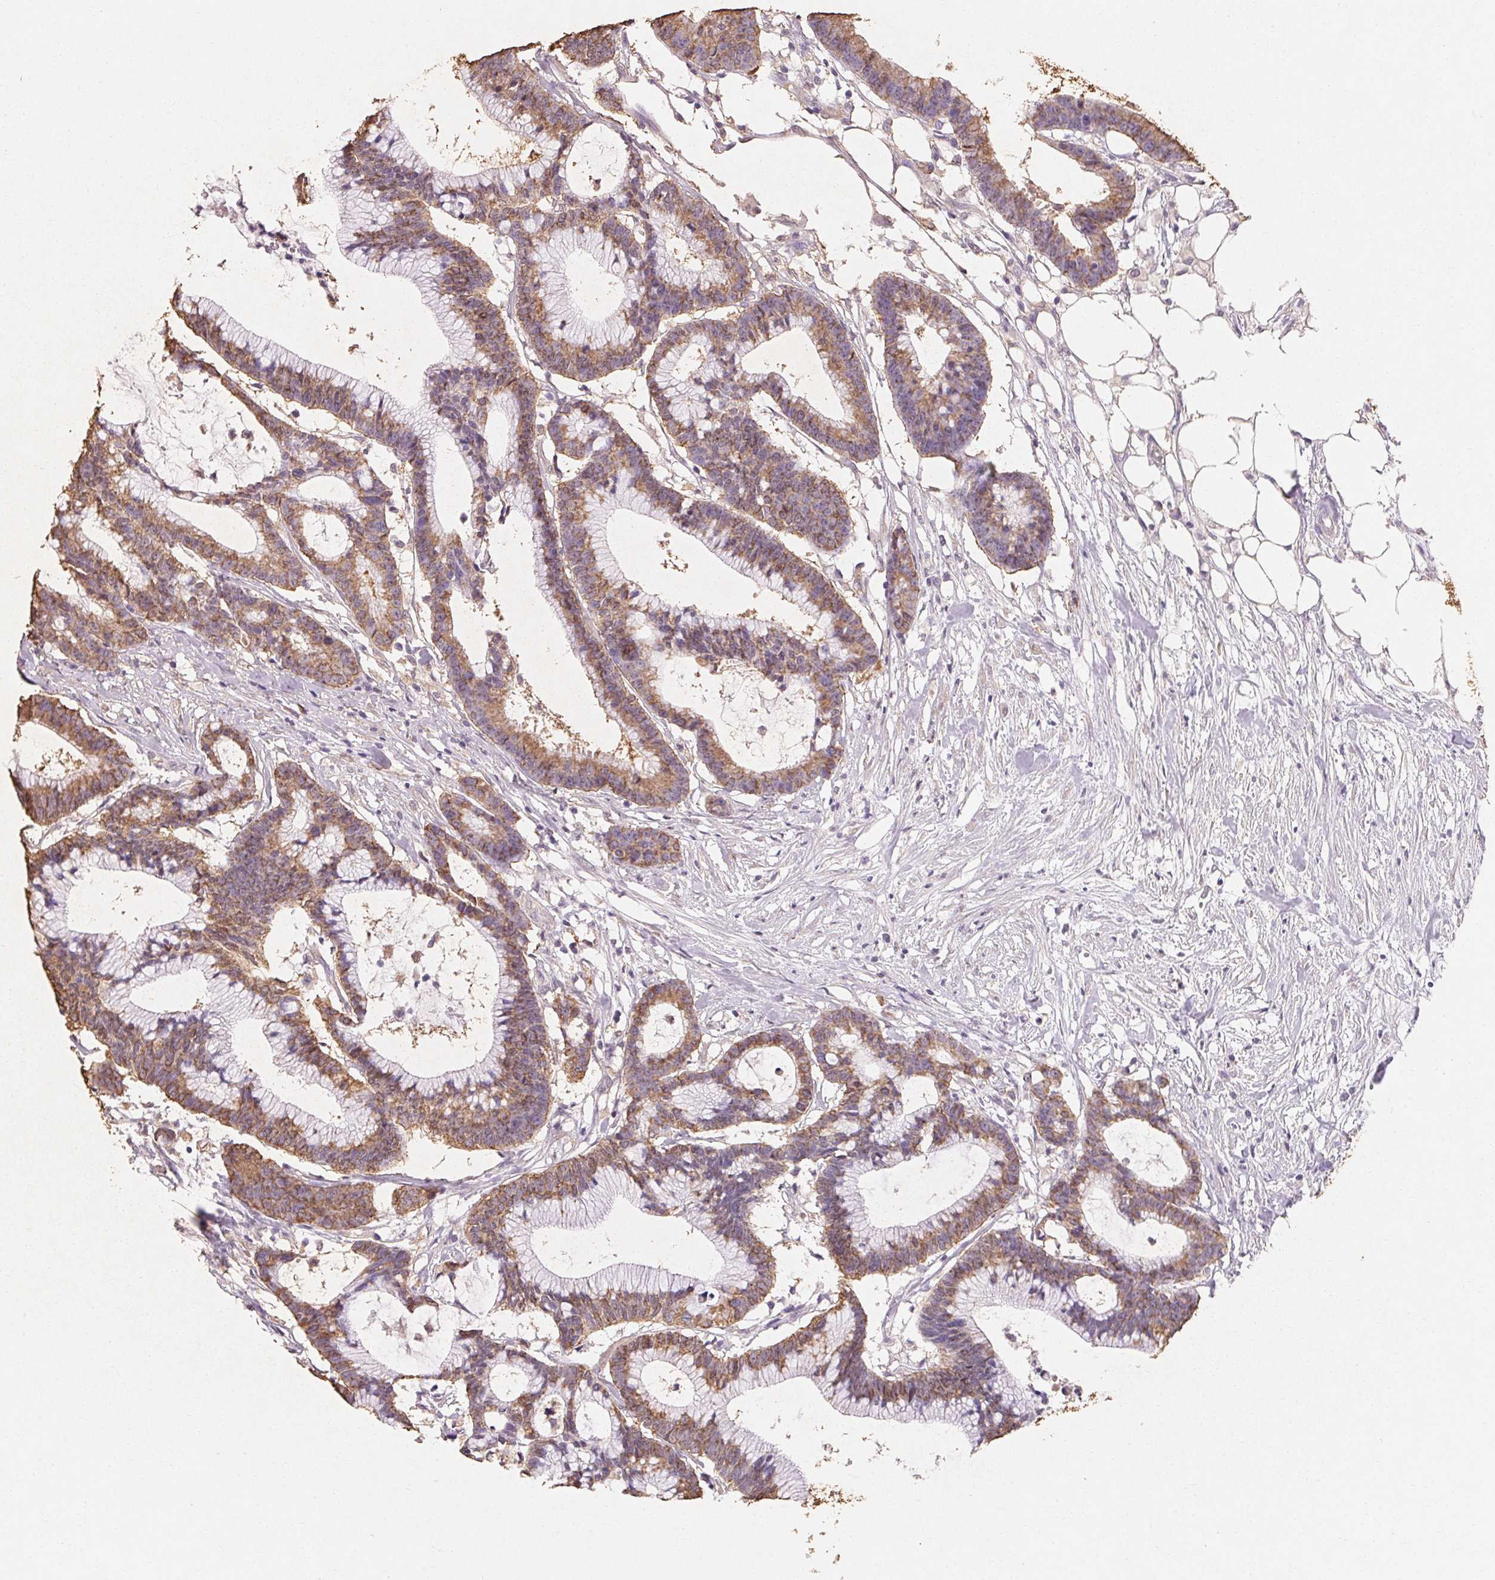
{"staining": {"intensity": "strong", "quantity": ">75%", "location": "cytoplasmic/membranous"}, "tissue": "colorectal cancer", "cell_type": "Tumor cells", "image_type": "cancer", "snomed": [{"axis": "morphology", "description": "Adenocarcinoma, NOS"}, {"axis": "topography", "description": "Colon"}], "caption": "This photomicrograph demonstrates immunohistochemistry (IHC) staining of adenocarcinoma (colorectal), with high strong cytoplasmic/membranous expression in approximately >75% of tumor cells.", "gene": "MAP7D2", "patient": {"sex": "female", "age": 78}}